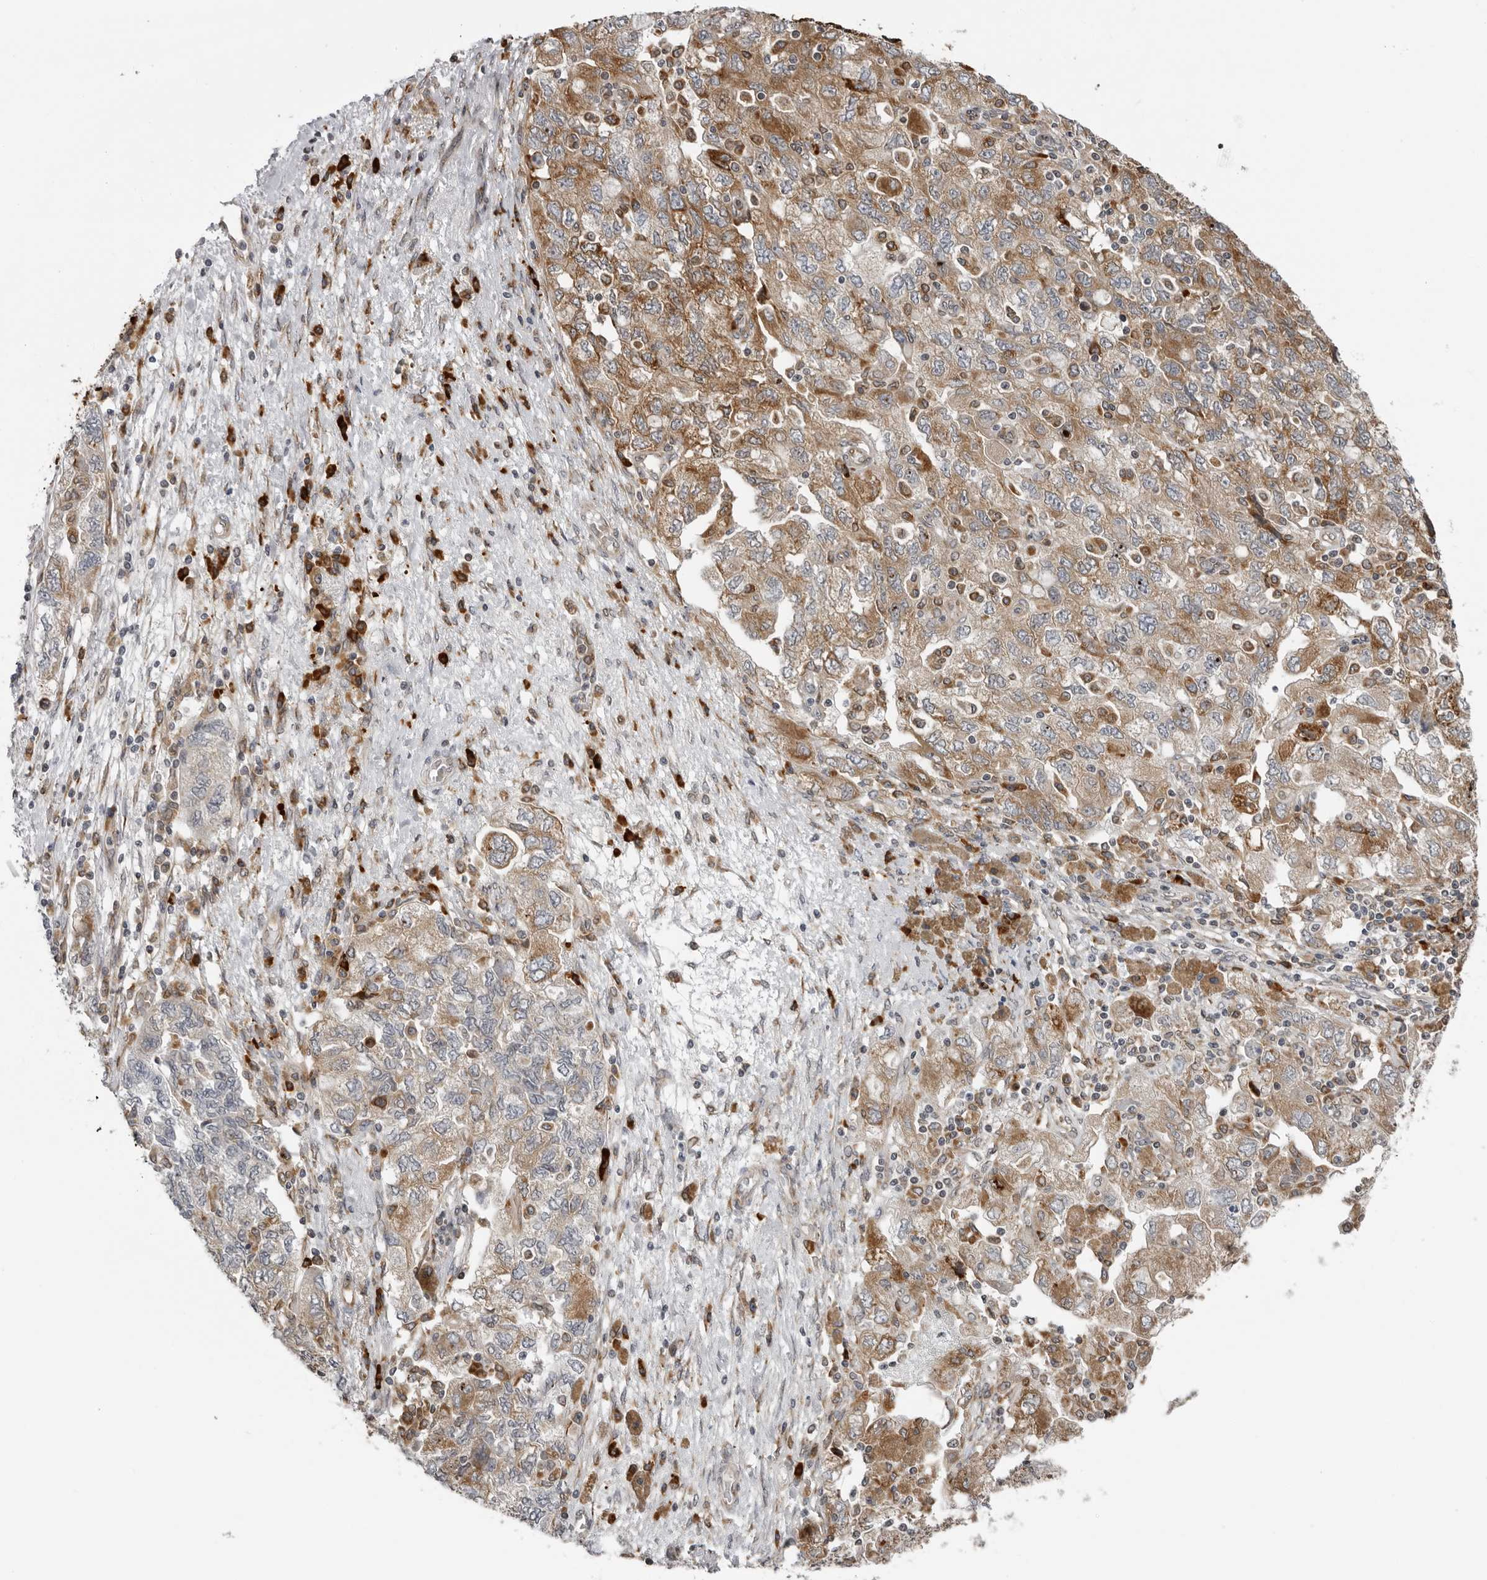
{"staining": {"intensity": "moderate", "quantity": ">75%", "location": "cytoplasmic/membranous"}, "tissue": "ovarian cancer", "cell_type": "Tumor cells", "image_type": "cancer", "snomed": [{"axis": "morphology", "description": "Carcinoma, NOS"}, {"axis": "morphology", "description": "Cystadenocarcinoma, serous, NOS"}, {"axis": "topography", "description": "Ovary"}], "caption": "A photomicrograph of human ovarian serous cystadenocarcinoma stained for a protein exhibits moderate cytoplasmic/membranous brown staining in tumor cells.", "gene": "ALPK2", "patient": {"sex": "female", "age": 69}}